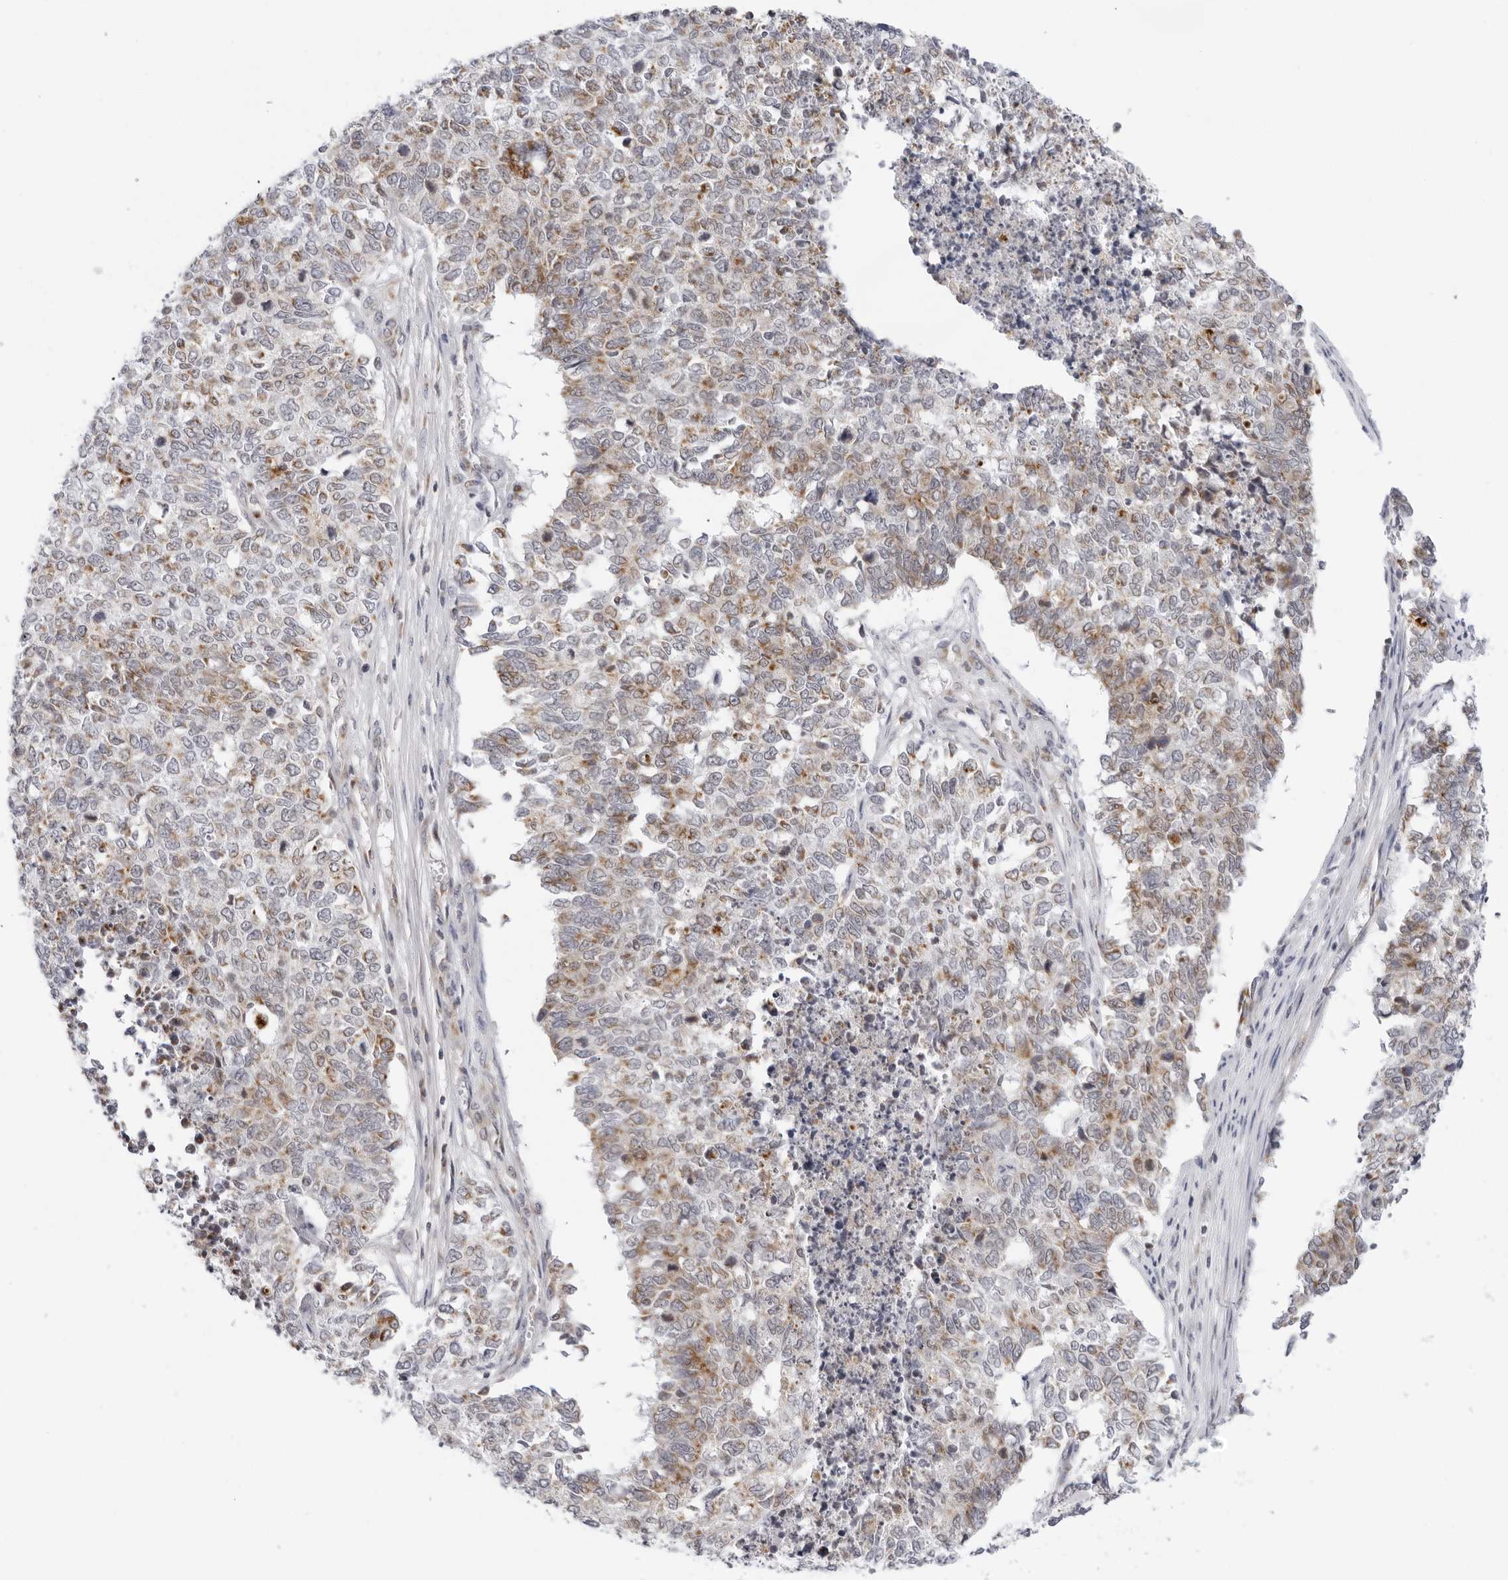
{"staining": {"intensity": "moderate", "quantity": "25%-75%", "location": "cytoplasmic/membranous"}, "tissue": "cervical cancer", "cell_type": "Tumor cells", "image_type": "cancer", "snomed": [{"axis": "morphology", "description": "Squamous cell carcinoma, NOS"}, {"axis": "topography", "description": "Cervix"}], "caption": "Cervical cancer tissue reveals moderate cytoplasmic/membranous staining in approximately 25%-75% of tumor cells, visualized by immunohistochemistry. The protein of interest is shown in brown color, while the nuclei are stained blue.", "gene": "CIART", "patient": {"sex": "female", "age": 63}}